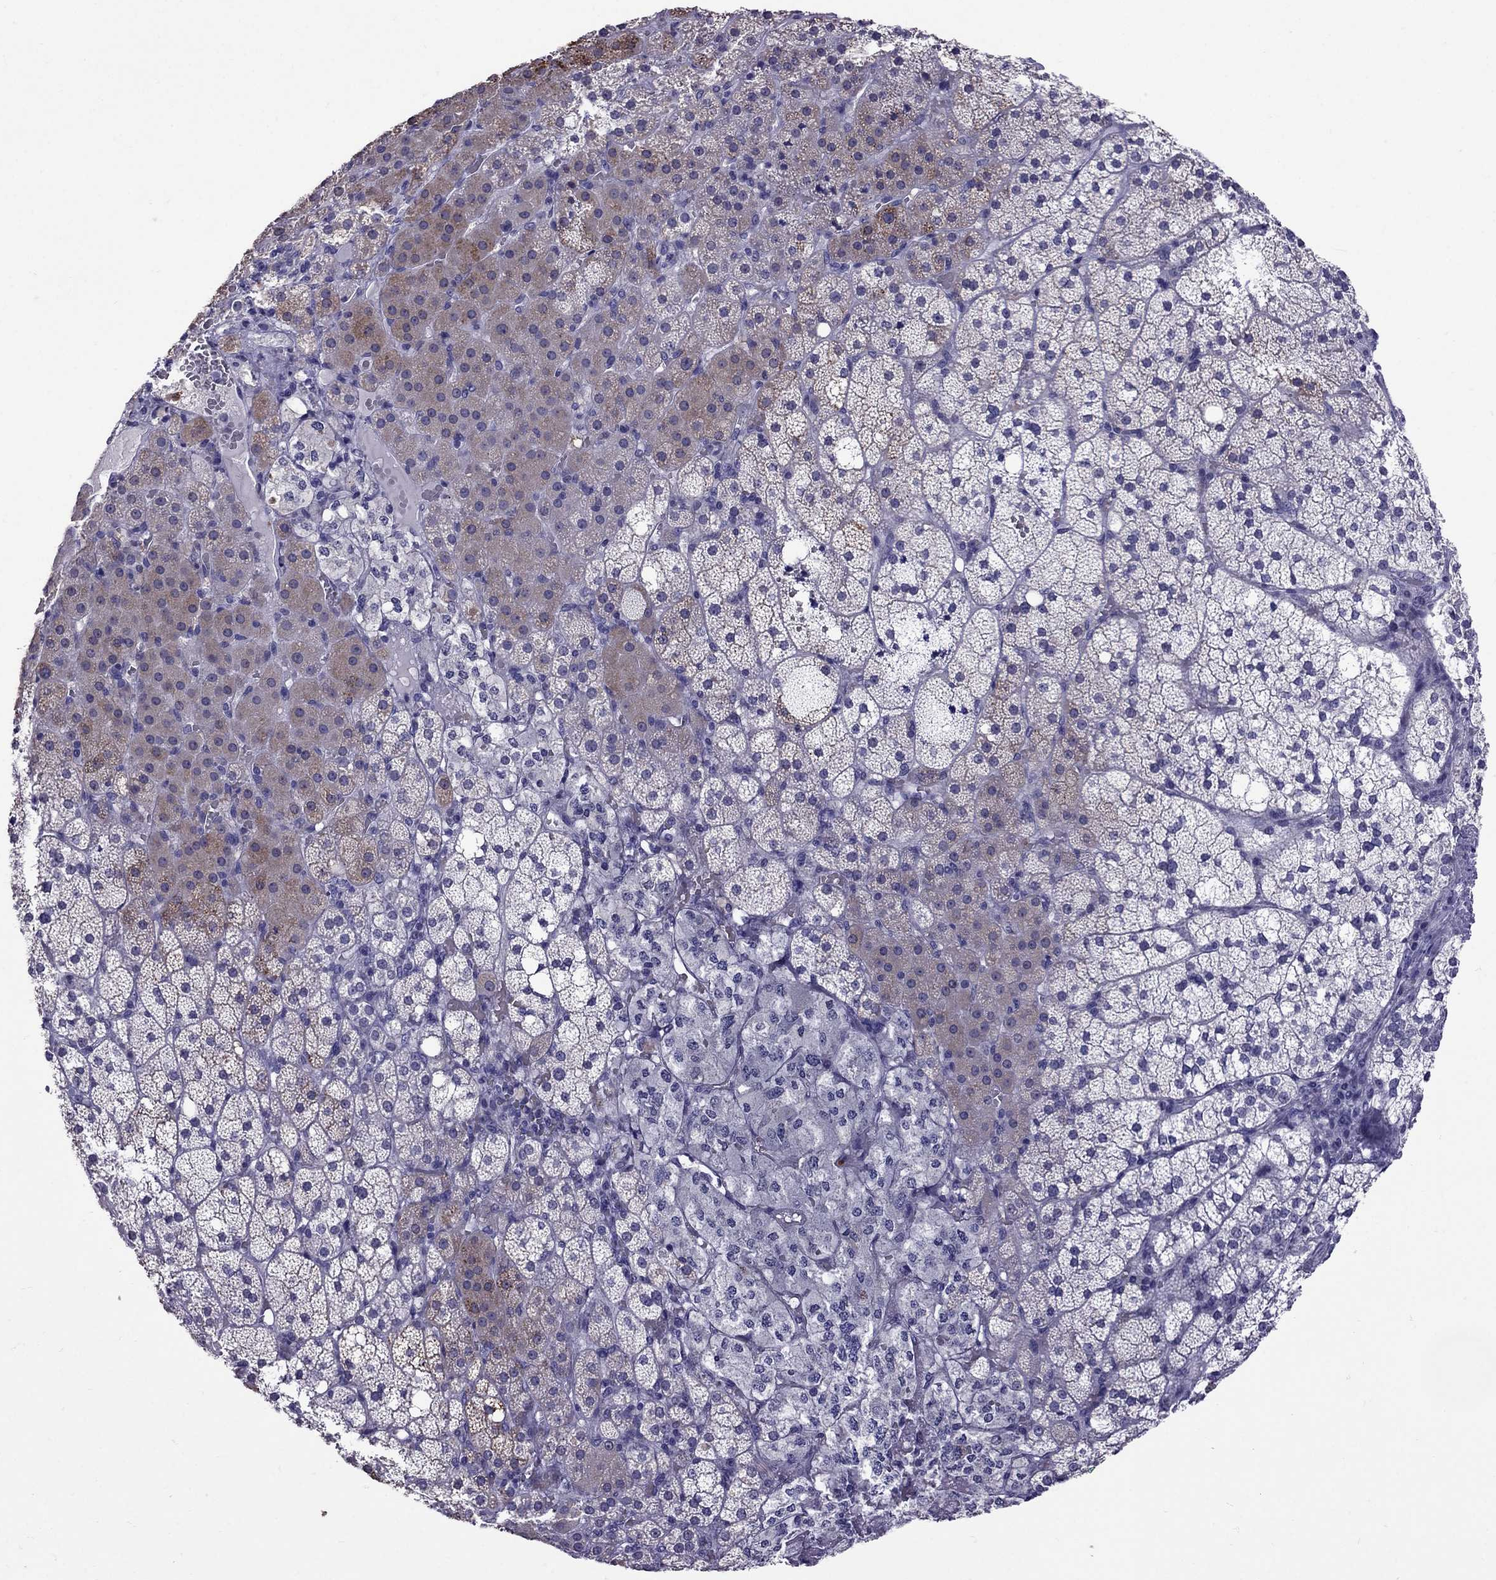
{"staining": {"intensity": "moderate", "quantity": "<25%", "location": "cytoplasmic/membranous"}, "tissue": "adrenal gland", "cell_type": "Glandular cells", "image_type": "normal", "snomed": [{"axis": "morphology", "description": "Normal tissue, NOS"}, {"axis": "topography", "description": "Adrenal gland"}], "caption": "A brown stain labels moderate cytoplasmic/membranous positivity of a protein in glandular cells of benign adrenal gland.", "gene": "OLFM4", "patient": {"sex": "male", "age": 53}}